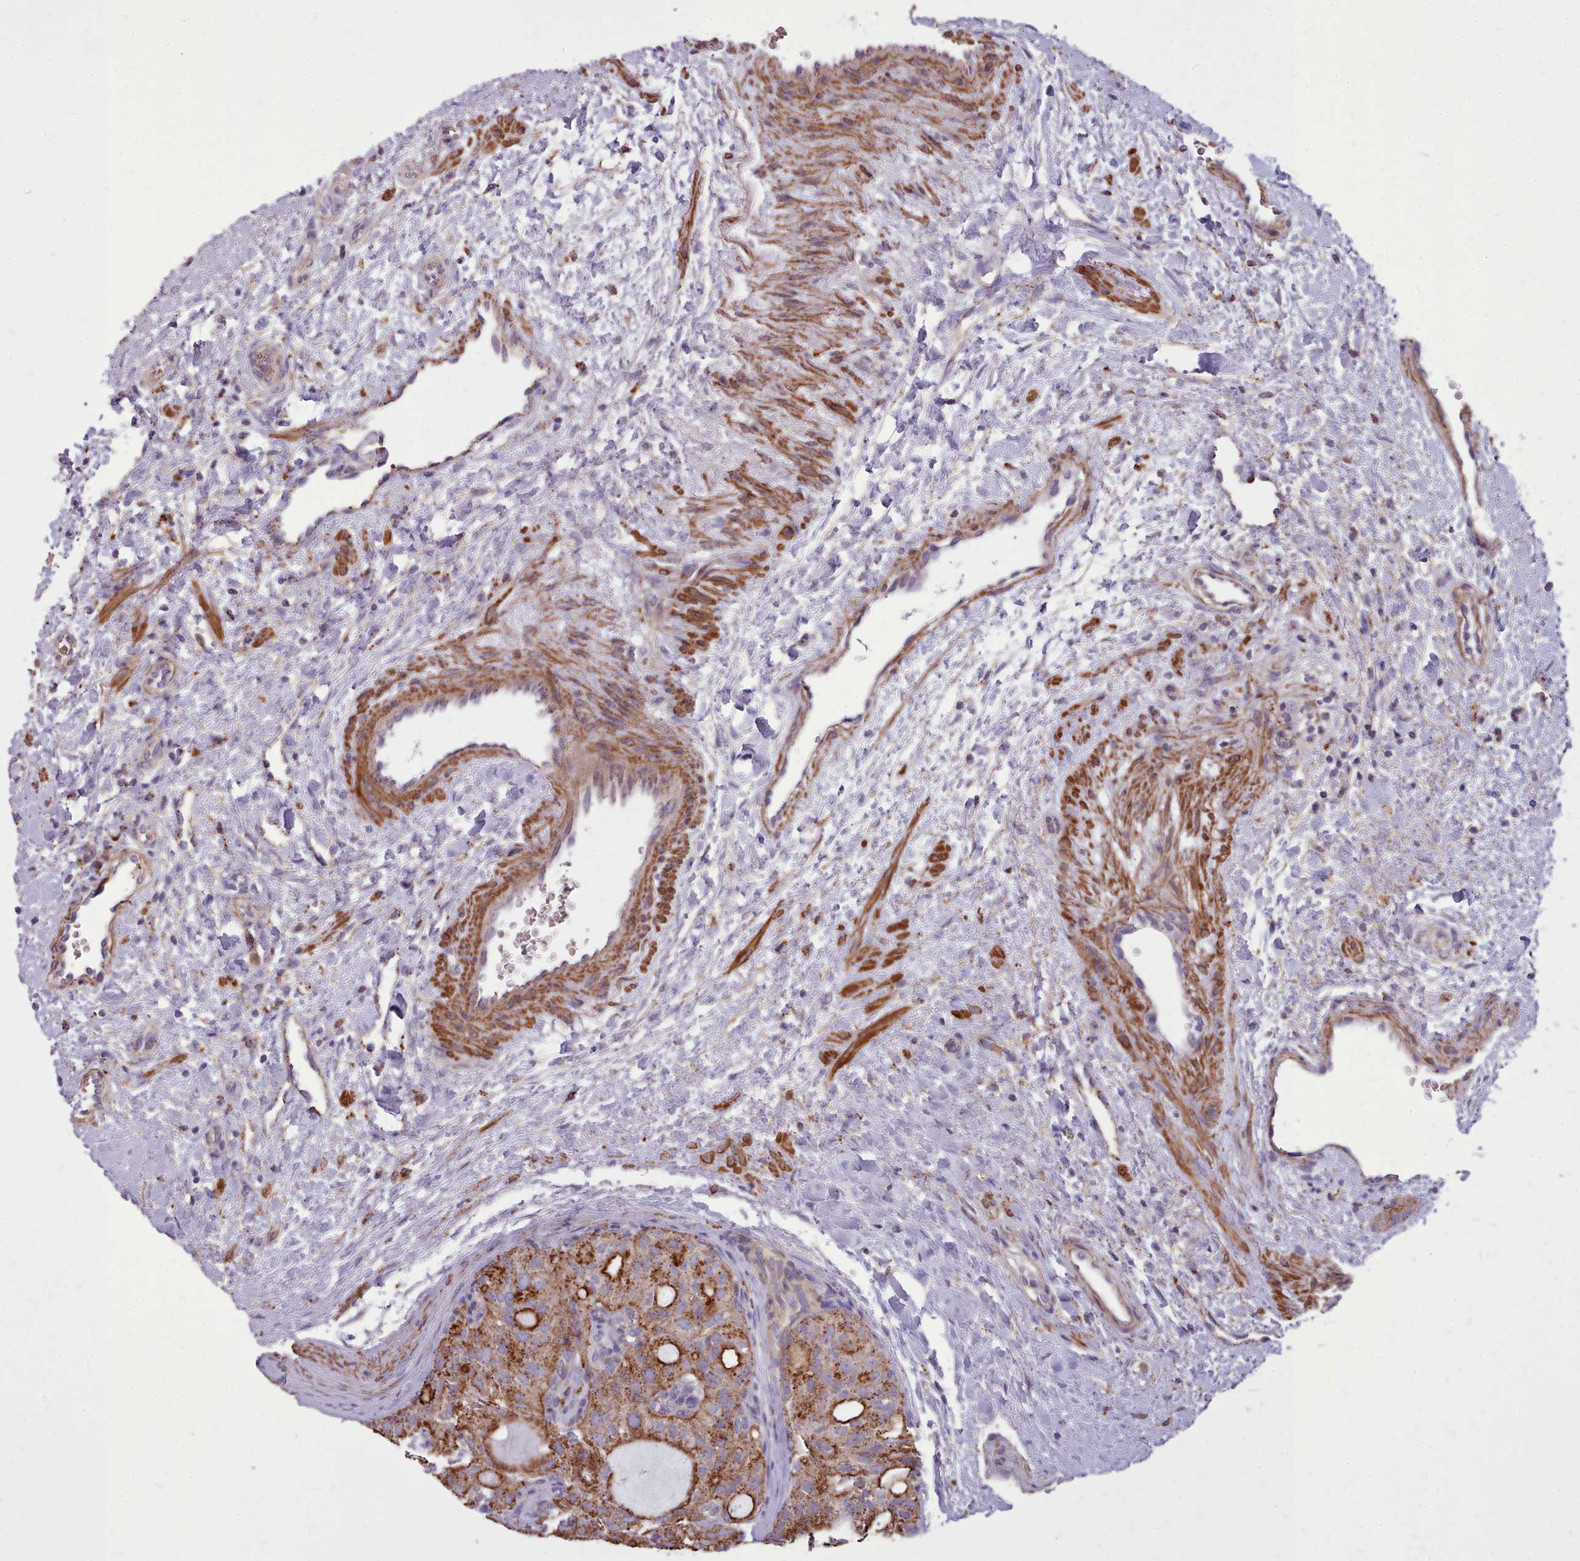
{"staining": {"intensity": "moderate", "quantity": ">75%", "location": "cytoplasmic/membranous"}, "tissue": "thyroid cancer", "cell_type": "Tumor cells", "image_type": "cancer", "snomed": [{"axis": "morphology", "description": "Follicular adenoma carcinoma, NOS"}, {"axis": "topography", "description": "Thyroid gland"}], "caption": "Human follicular adenoma carcinoma (thyroid) stained for a protein (brown) exhibits moderate cytoplasmic/membranous positive staining in about >75% of tumor cells.", "gene": "PACSIN3", "patient": {"sex": "male", "age": 75}}